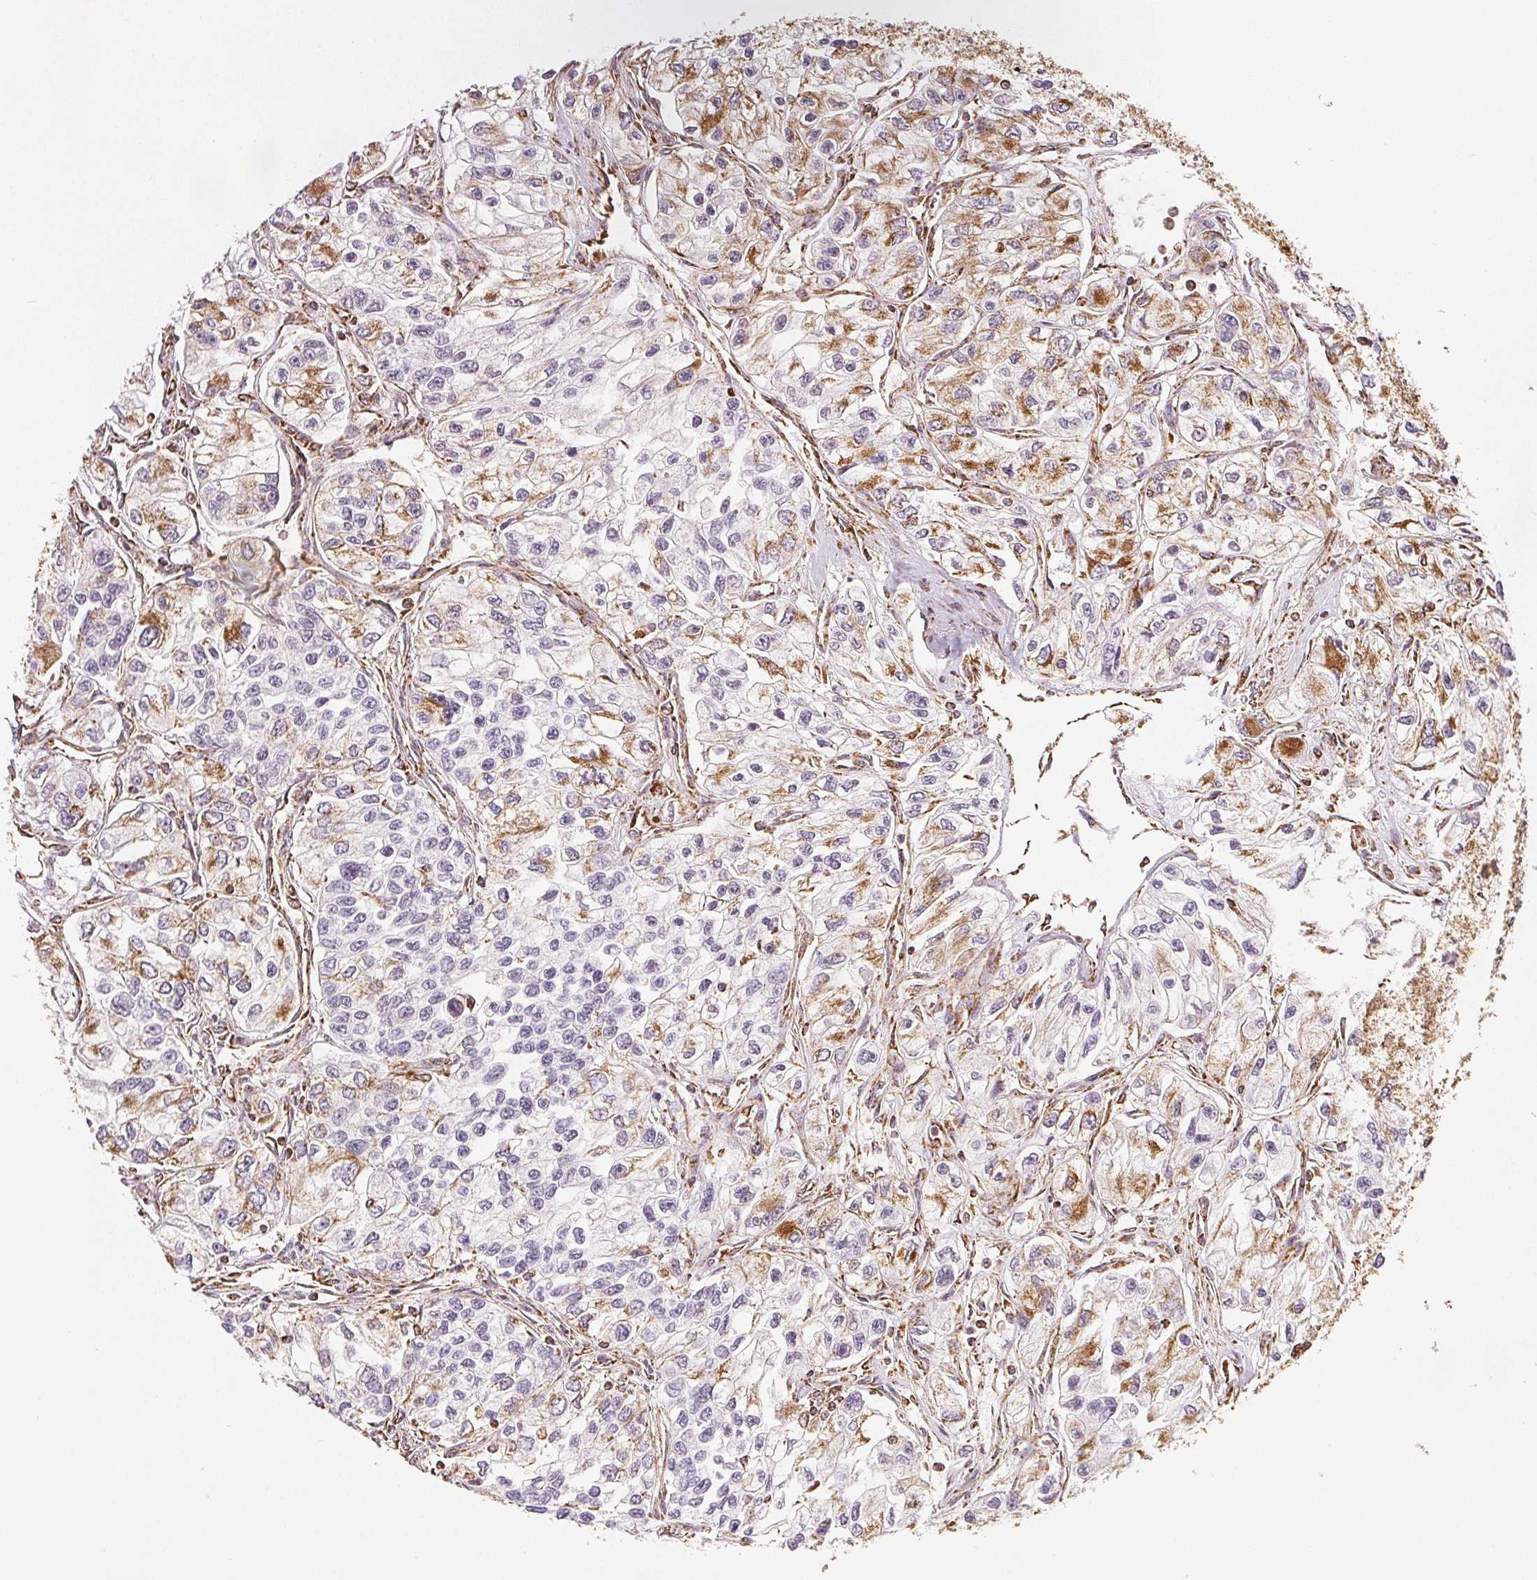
{"staining": {"intensity": "moderate", "quantity": "25%-75%", "location": "cytoplasmic/membranous"}, "tissue": "renal cancer", "cell_type": "Tumor cells", "image_type": "cancer", "snomed": [{"axis": "morphology", "description": "Adenocarcinoma, NOS"}, {"axis": "topography", "description": "Kidney"}], "caption": "DAB (3,3'-diaminobenzidine) immunohistochemical staining of renal cancer reveals moderate cytoplasmic/membranous protein expression in approximately 25%-75% of tumor cells.", "gene": "SDHB", "patient": {"sex": "female", "age": 59}}